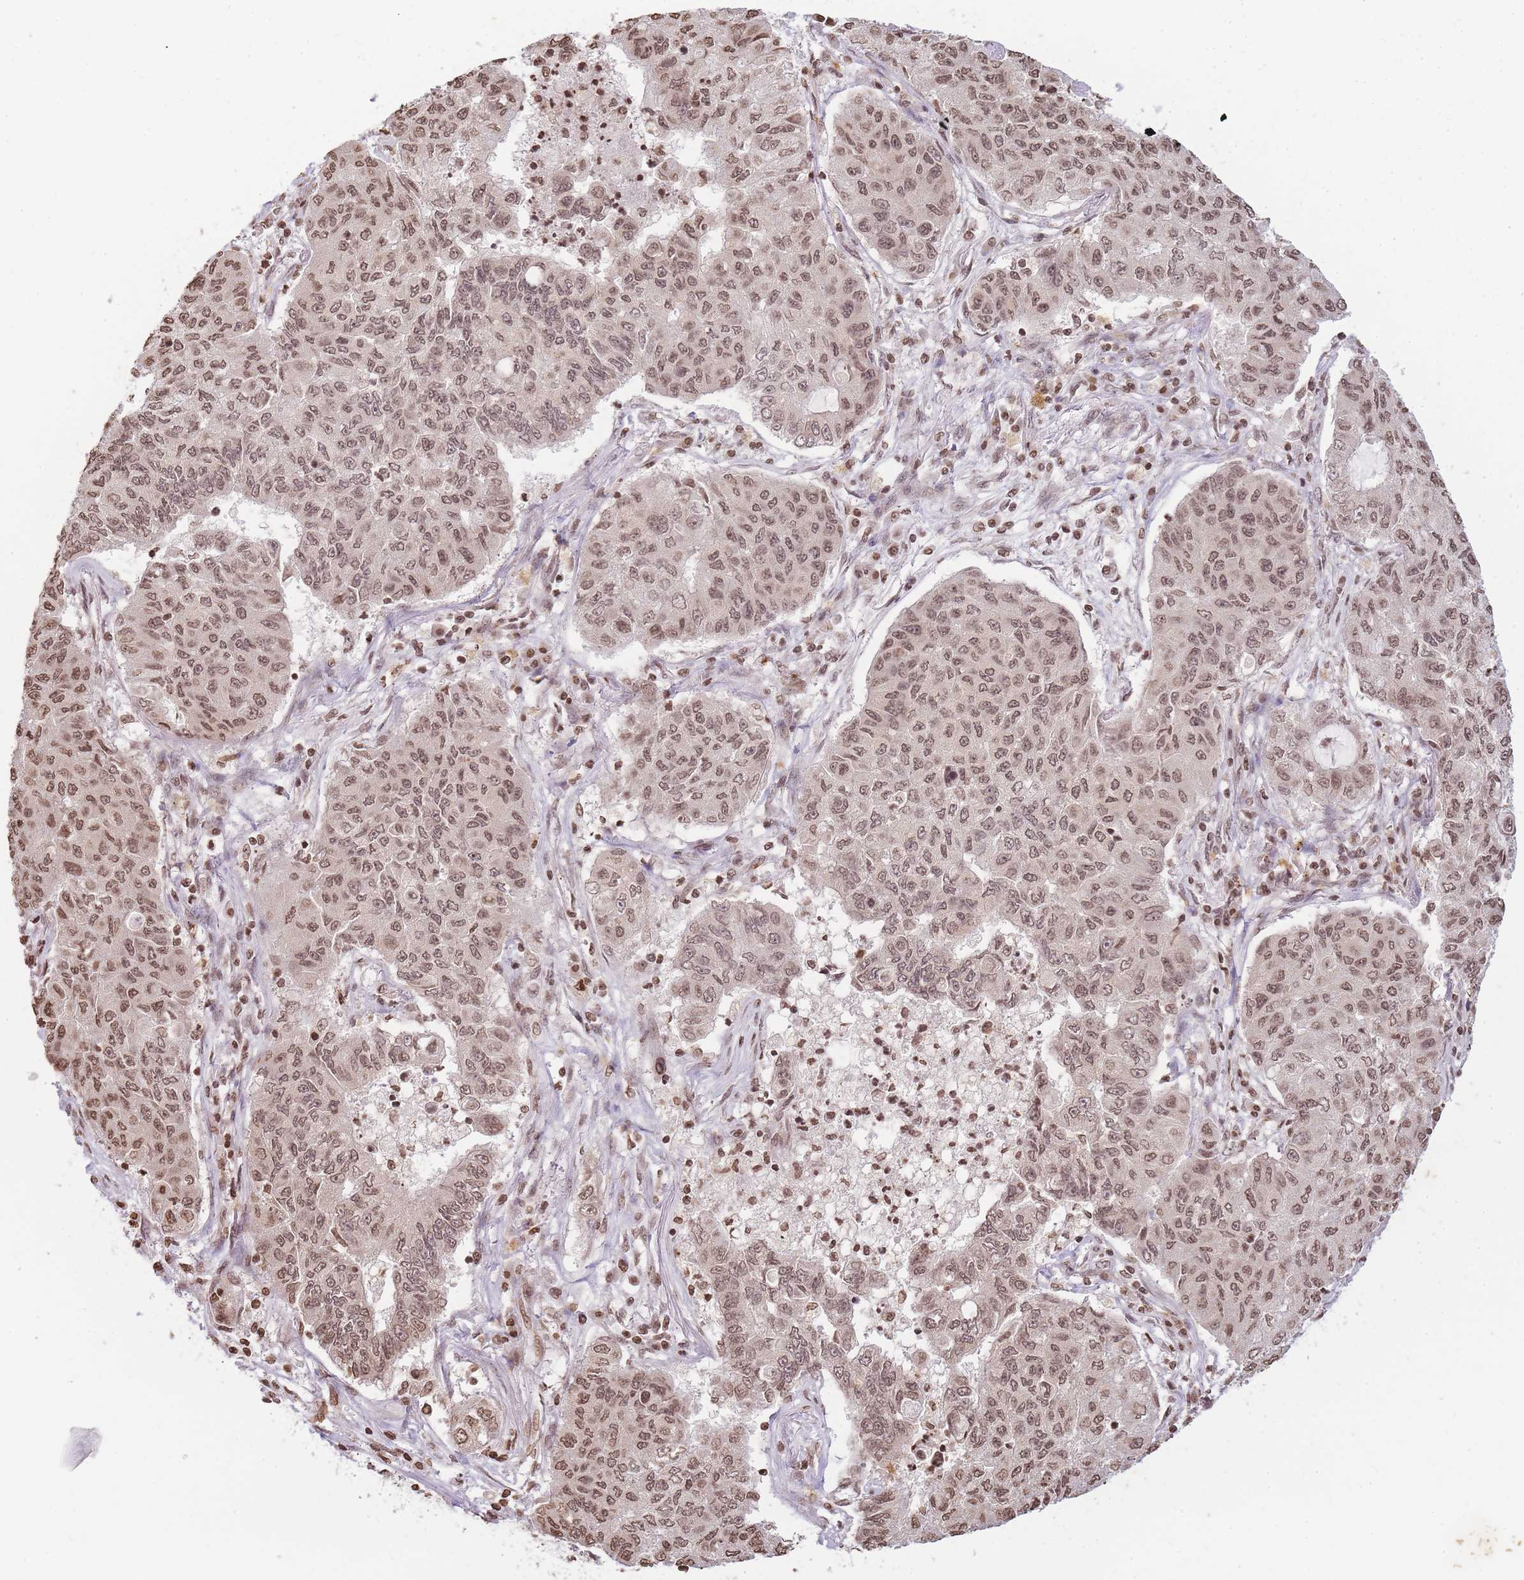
{"staining": {"intensity": "moderate", "quantity": ">75%", "location": "nuclear"}, "tissue": "lung cancer", "cell_type": "Tumor cells", "image_type": "cancer", "snomed": [{"axis": "morphology", "description": "Squamous cell carcinoma, NOS"}, {"axis": "topography", "description": "Lung"}], "caption": "This histopathology image displays lung cancer stained with IHC to label a protein in brown. The nuclear of tumor cells show moderate positivity for the protein. Nuclei are counter-stained blue.", "gene": "WWTR1", "patient": {"sex": "male", "age": 74}}